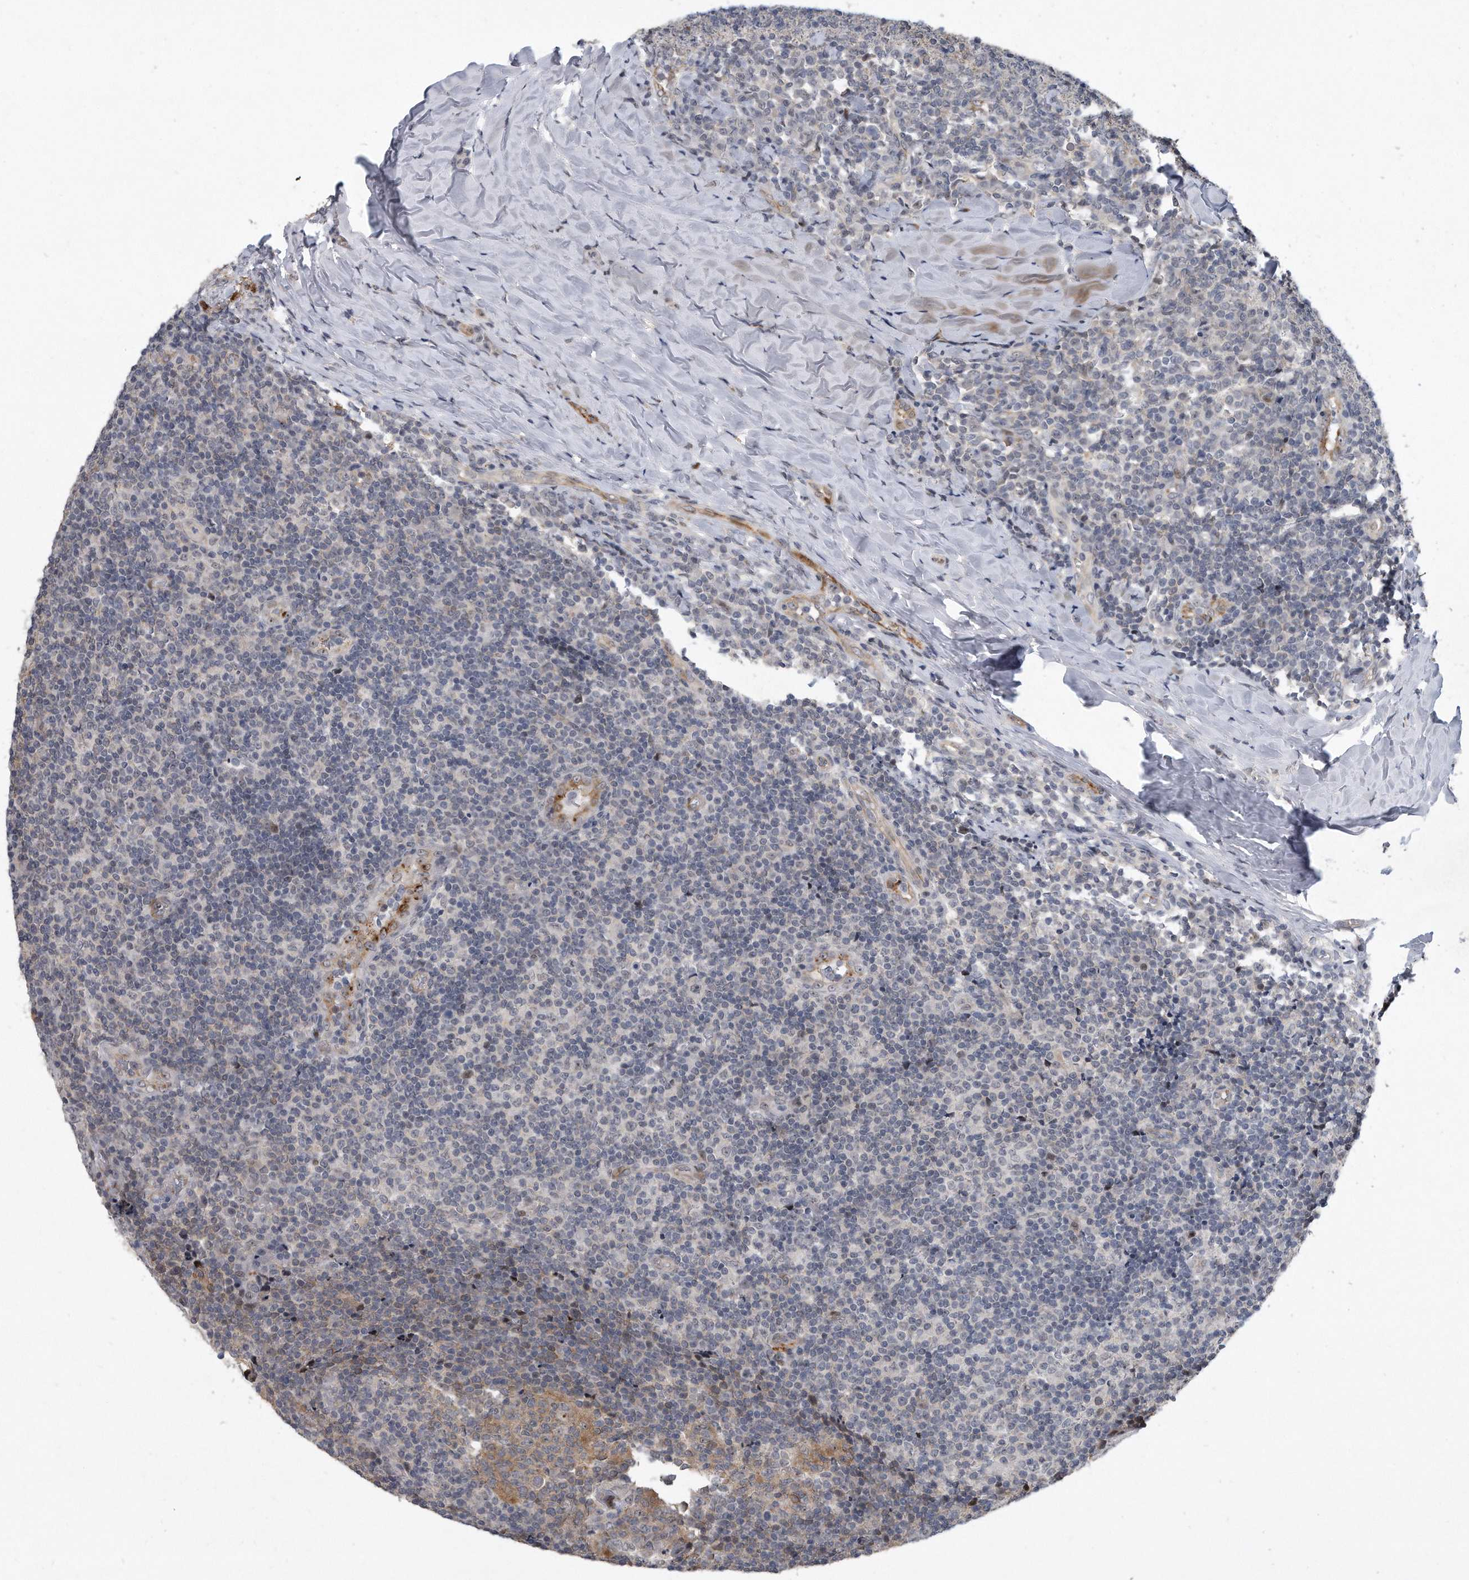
{"staining": {"intensity": "moderate", "quantity": "25%-75%", "location": "cytoplasmic/membranous"}, "tissue": "tonsil", "cell_type": "Germinal center cells", "image_type": "normal", "snomed": [{"axis": "morphology", "description": "Normal tissue, NOS"}, {"axis": "topography", "description": "Tonsil"}], "caption": "Benign tonsil demonstrates moderate cytoplasmic/membranous expression in approximately 25%-75% of germinal center cells The staining was performed using DAB to visualize the protein expression in brown, while the nuclei were stained in blue with hematoxylin (Magnification: 20x)..", "gene": "PGBD2", "patient": {"sex": "female", "age": 19}}